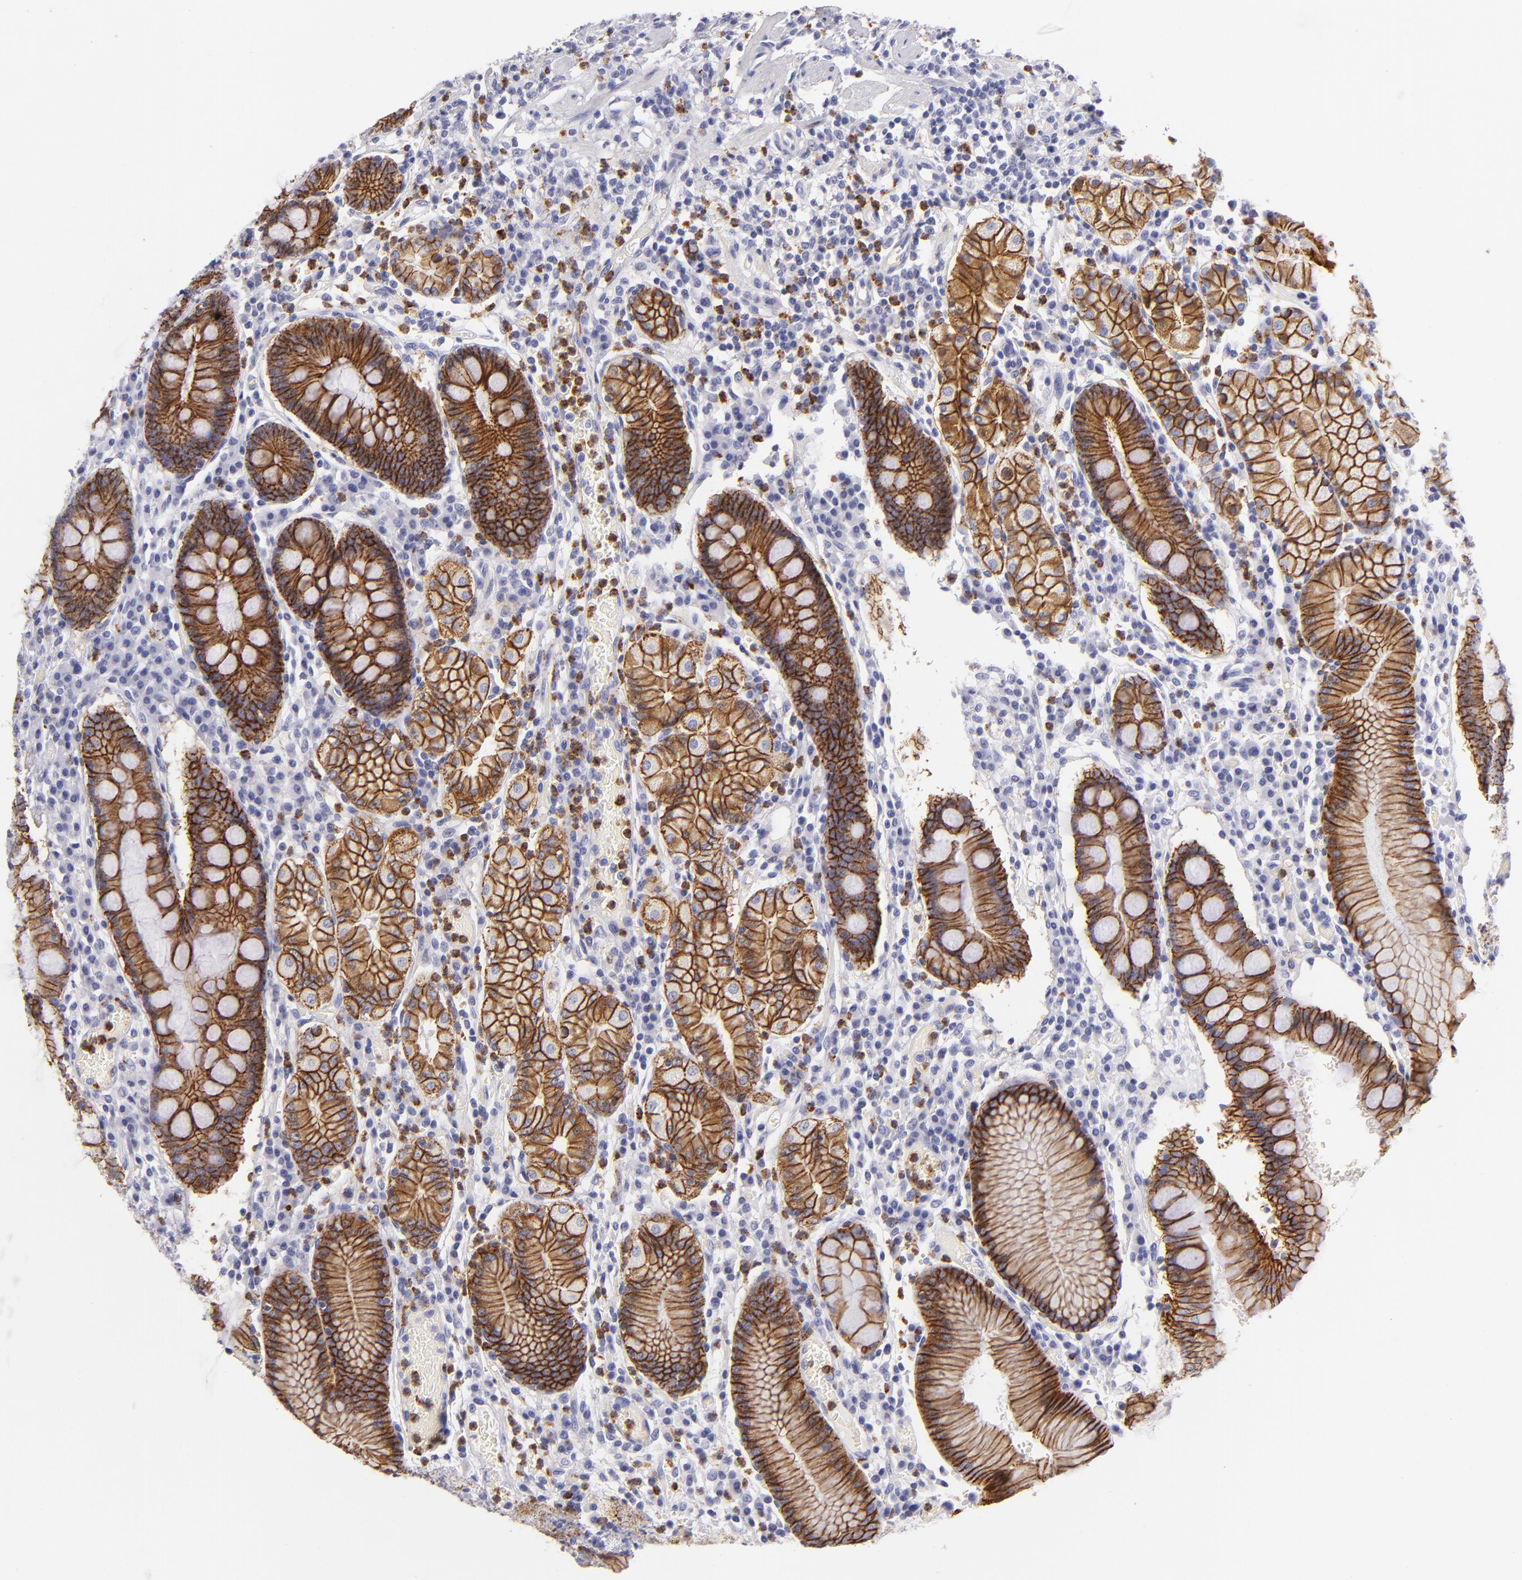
{"staining": {"intensity": "strong", "quantity": ">75%", "location": "cytoplasmic/membranous"}, "tissue": "stomach", "cell_type": "Glandular cells", "image_type": "normal", "snomed": [{"axis": "morphology", "description": "Normal tissue, NOS"}, {"axis": "topography", "description": "Stomach, lower"}], "caption": "About >75% of glandular cells in benign stomach demonstrate strong cytoplasmic/membranous protein positivity as visualized by brown immunohistochemical staining.", "gene": "CDH3", "patient": {"sex": "female", "age": 73}}